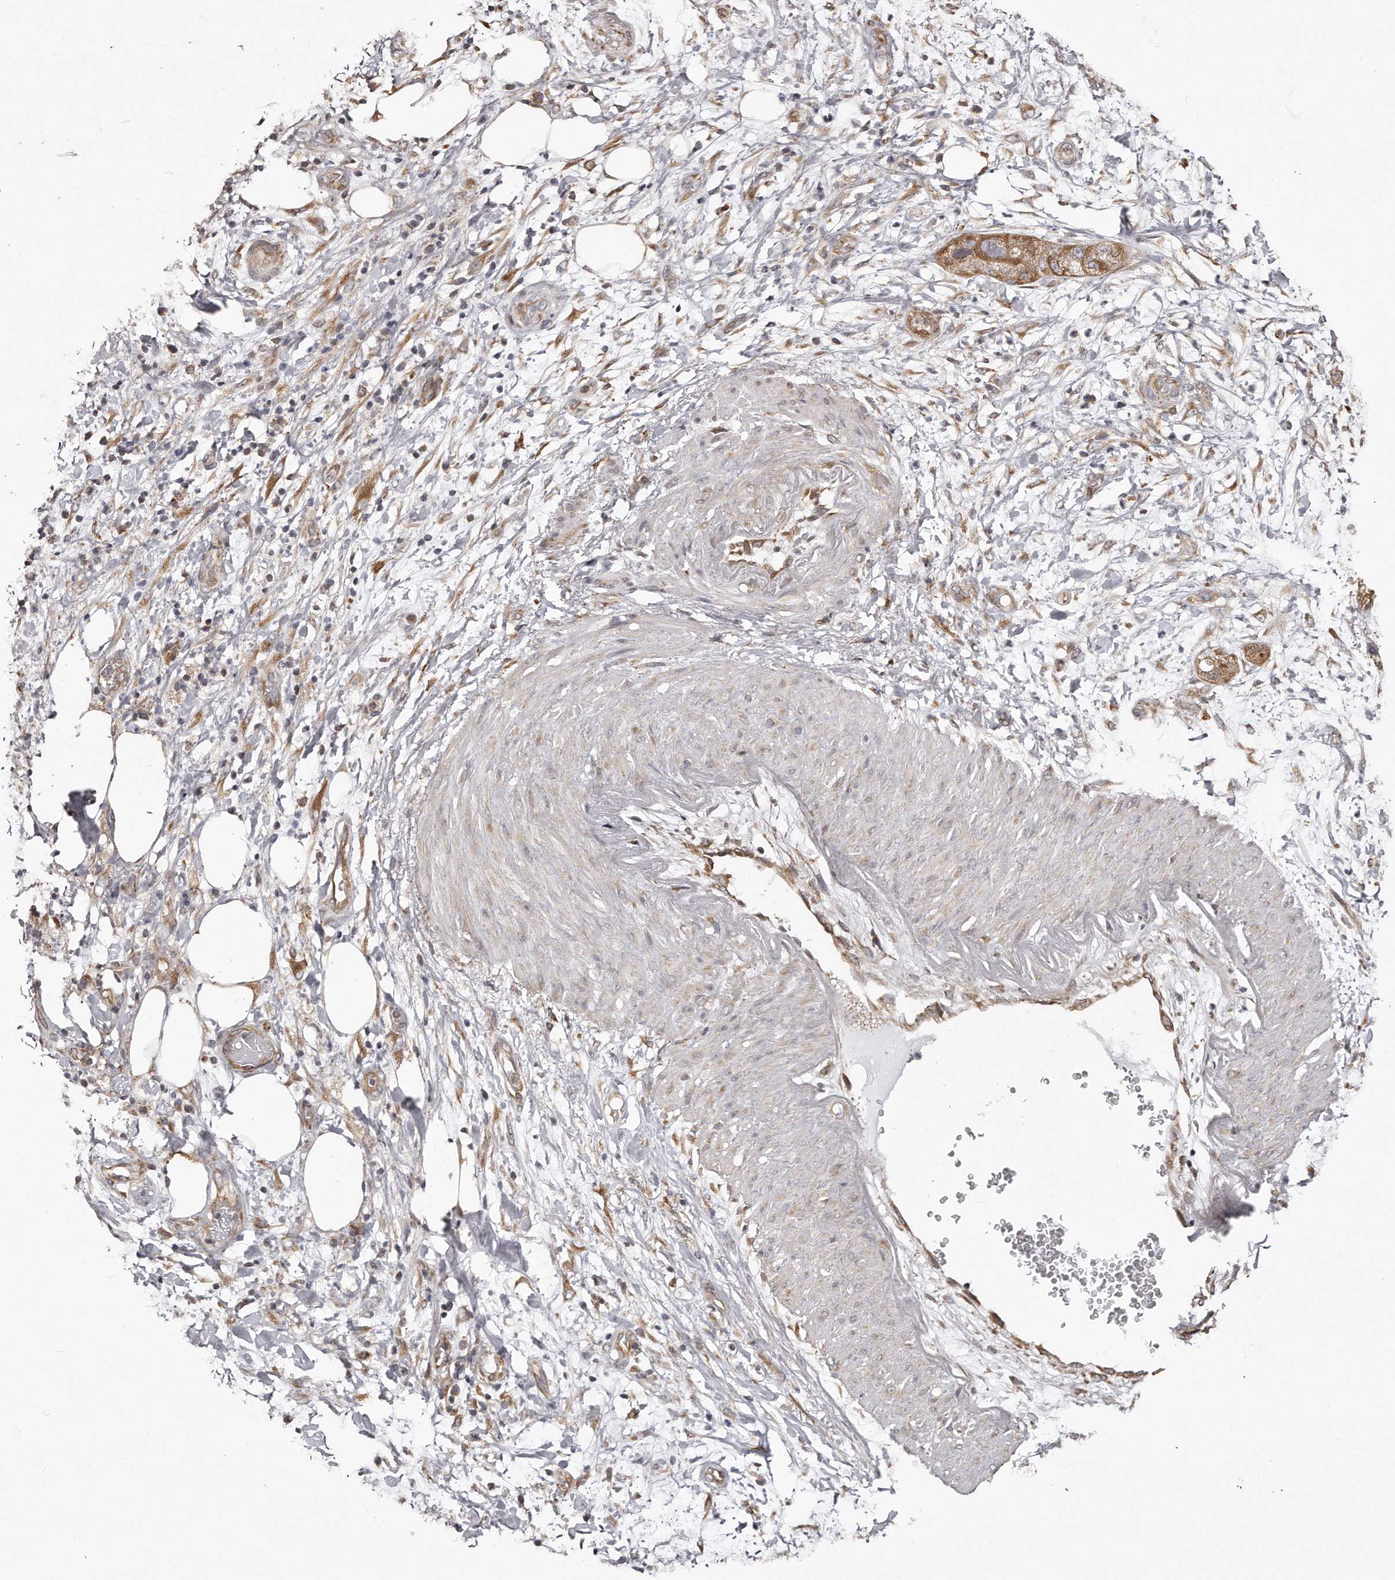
{"staining": {"intensity": "moderate", "quantity": ">75%", "location": "cytoplasmic/membranous"}, "tissue": "pancreatic cancer", "cell_type": "Tumor cells", "image_type": "cancer", "snomed": [{"axis": "morphology", "description": "Adenocarcinoma, NOS"}, {"axis": "topography", "description": "Pancreas"}], "caption": "Immunohistochemistry photomicrograph of neoplastic tissue: pancreatic adenocarcinoma stained using IHC reveals medium levels of moderate protein expression localized specifically in the cytoplasmic/membranous of tumor cells, appearing as a cytoplasmic/membranous brown color.", "gene": "TRAPPC14", "patient": {"sex": "female", "age": 78}}